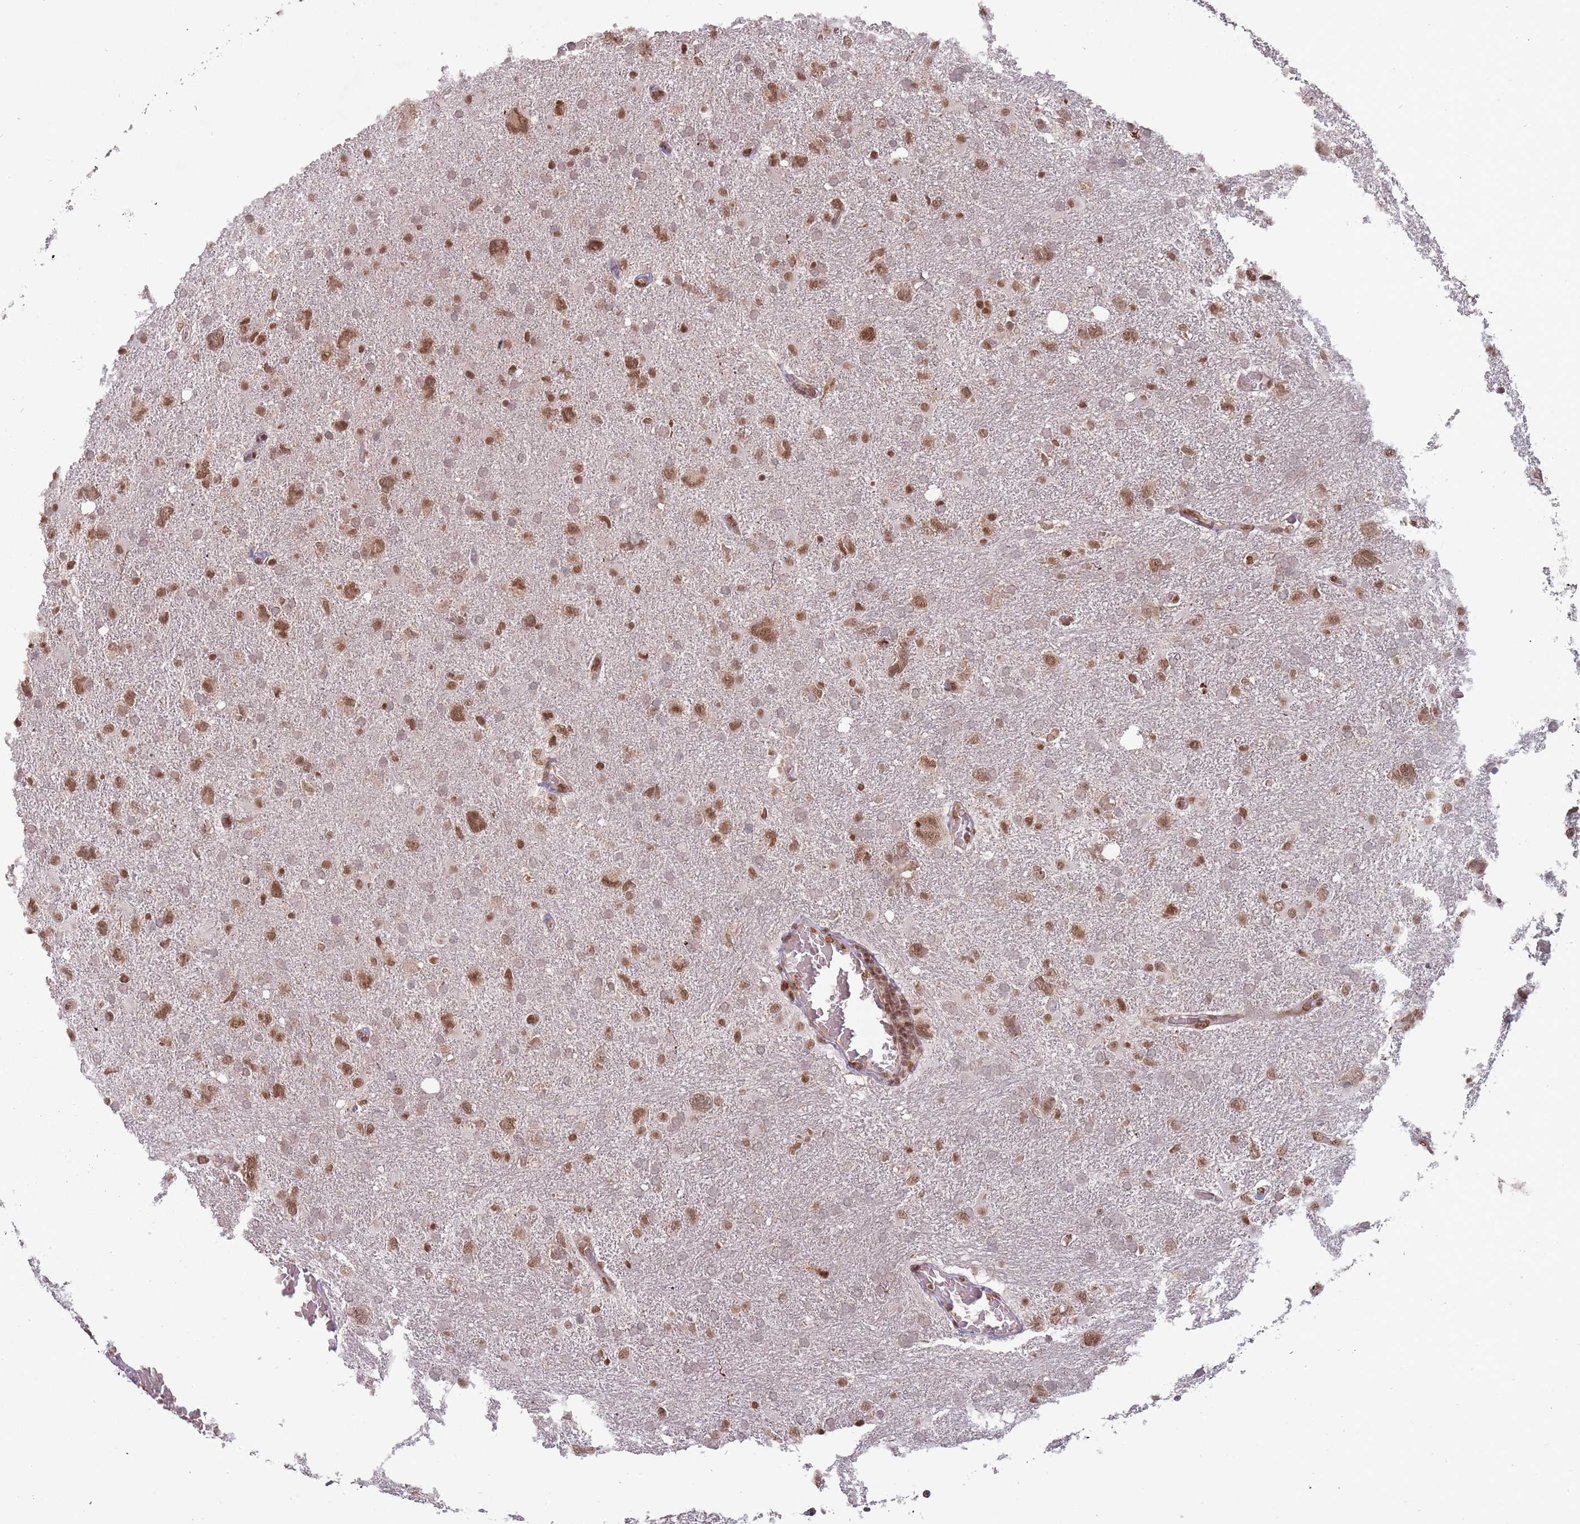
{"staining": {"intensity": "moderate", "quantity": "25%-75%", "location": "nuclear"}, "tissue": "glioma", "cell_type": "Tumor cells", "image_type": "cancer", "snomed": [{"axis": "morphology", "description": "Glioma, malignant, High grade"}, {"axis": "topography", "description": "Brain"}], "caption": "Immunohistochemical staining of malignant glioma (high-grade) demonstrates medium levels of moderate nuclear staining in approximately 25%-75% of tumor cells. (DAB (3,3'-diaminobenzidine) = brown stain, brightfield microscopy at high magnification).", "gene": "TMED3", "patient": {"sex": "male", "age": 61}}